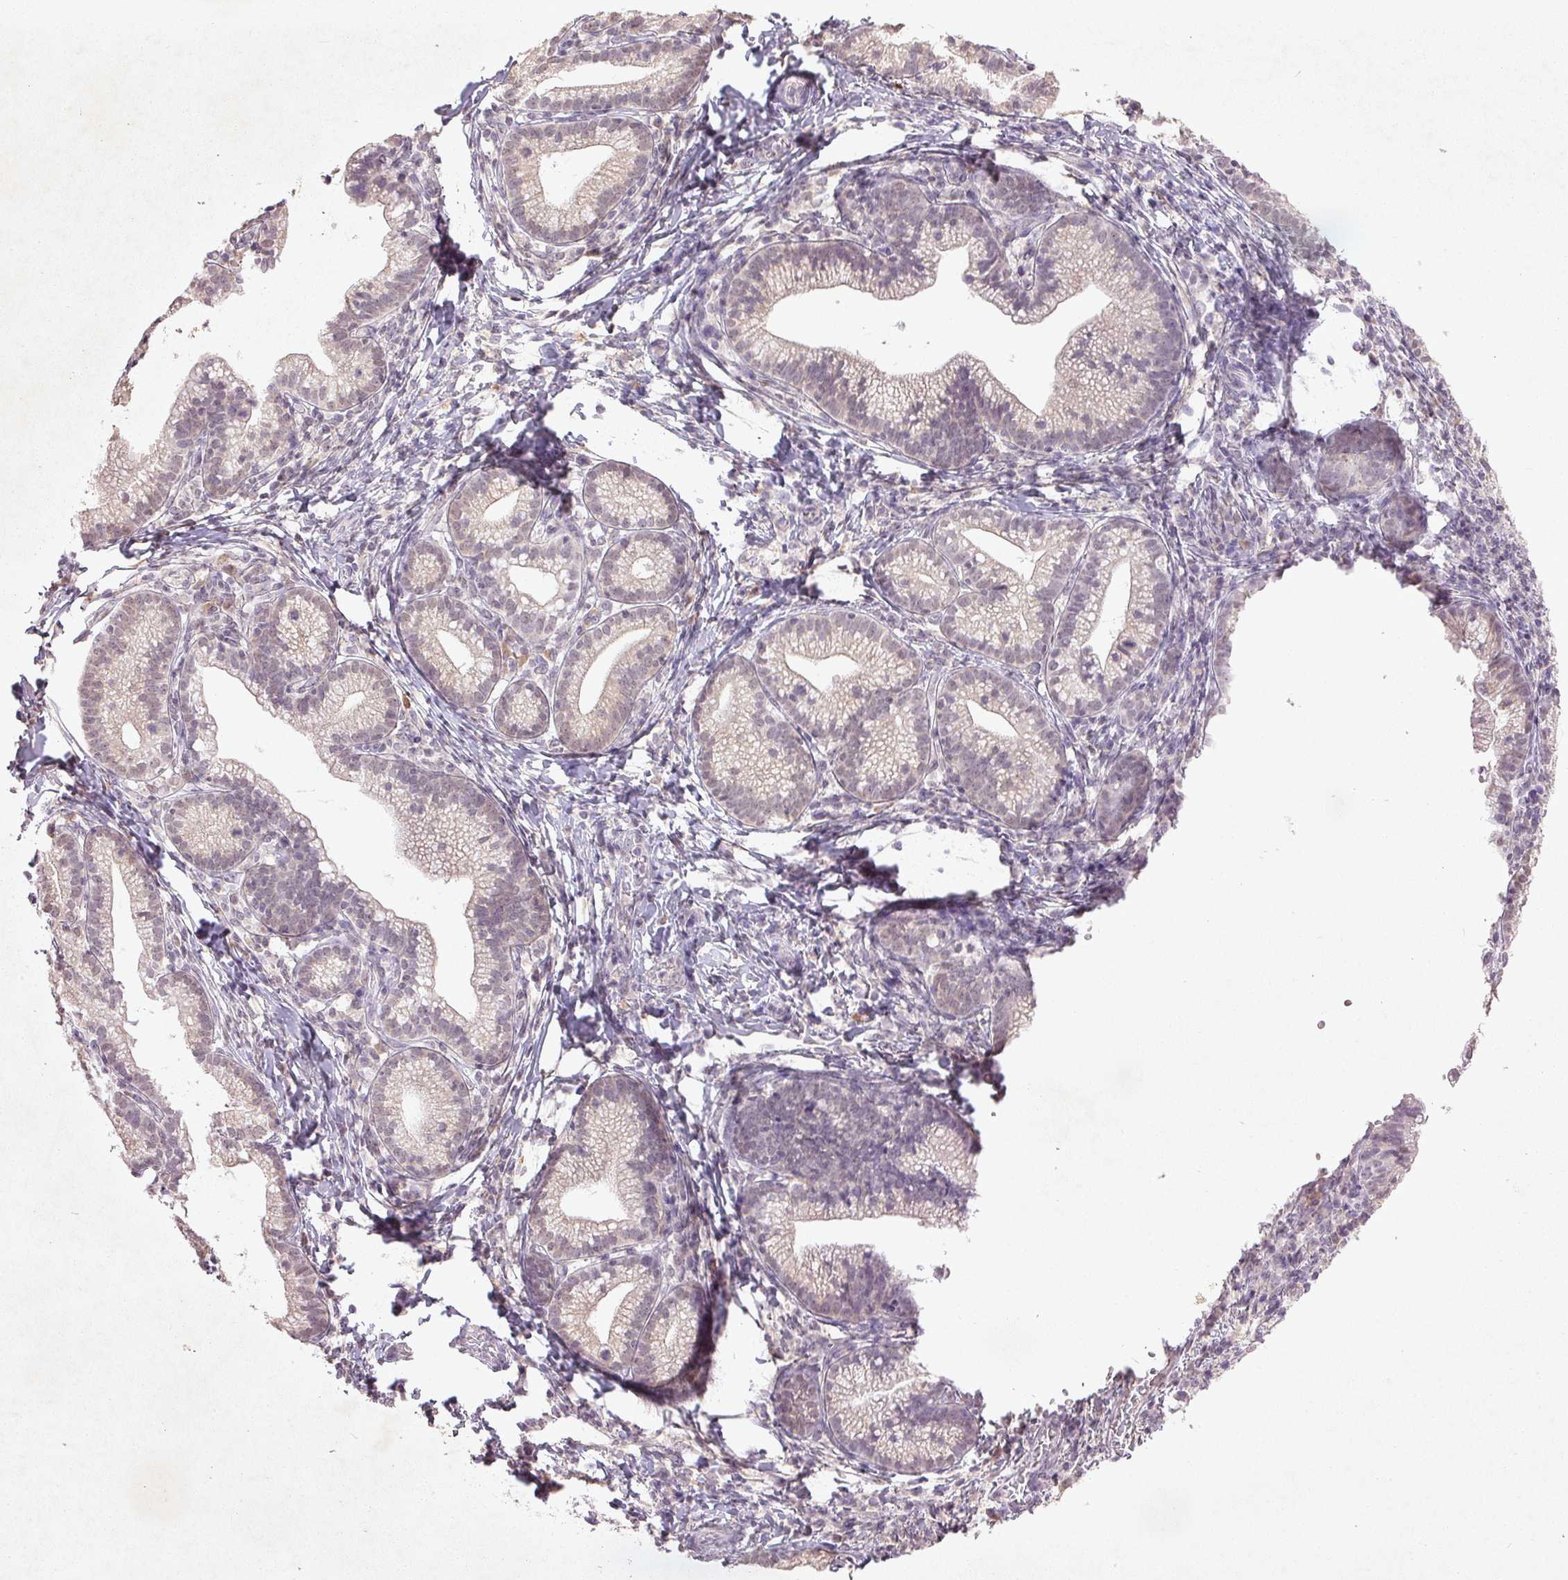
{"staining": {"intensity": "negative", "quantity": "none", "location": "none"}, "tissue": "cervical cancer", "cell_type": "Tumor cells", "image_type": "cancer", "snomed": [{"axis": "morphology", "description": "Normal tissue, NOS"}, {"axis": "morphology", "description": "Adenocarcinoma, NOS"}, {"axis": "topography", "description": "Cervix"}], "caption": "Tumor cells are negative for brown protein staining in adenocarcinoma (cervical). The staining is performed using DAB brown chromogen with nuclei counter-stained in using hematoxylin.", "gene": "FAM168B", "patient": {"sex": "female", "age": 44}}